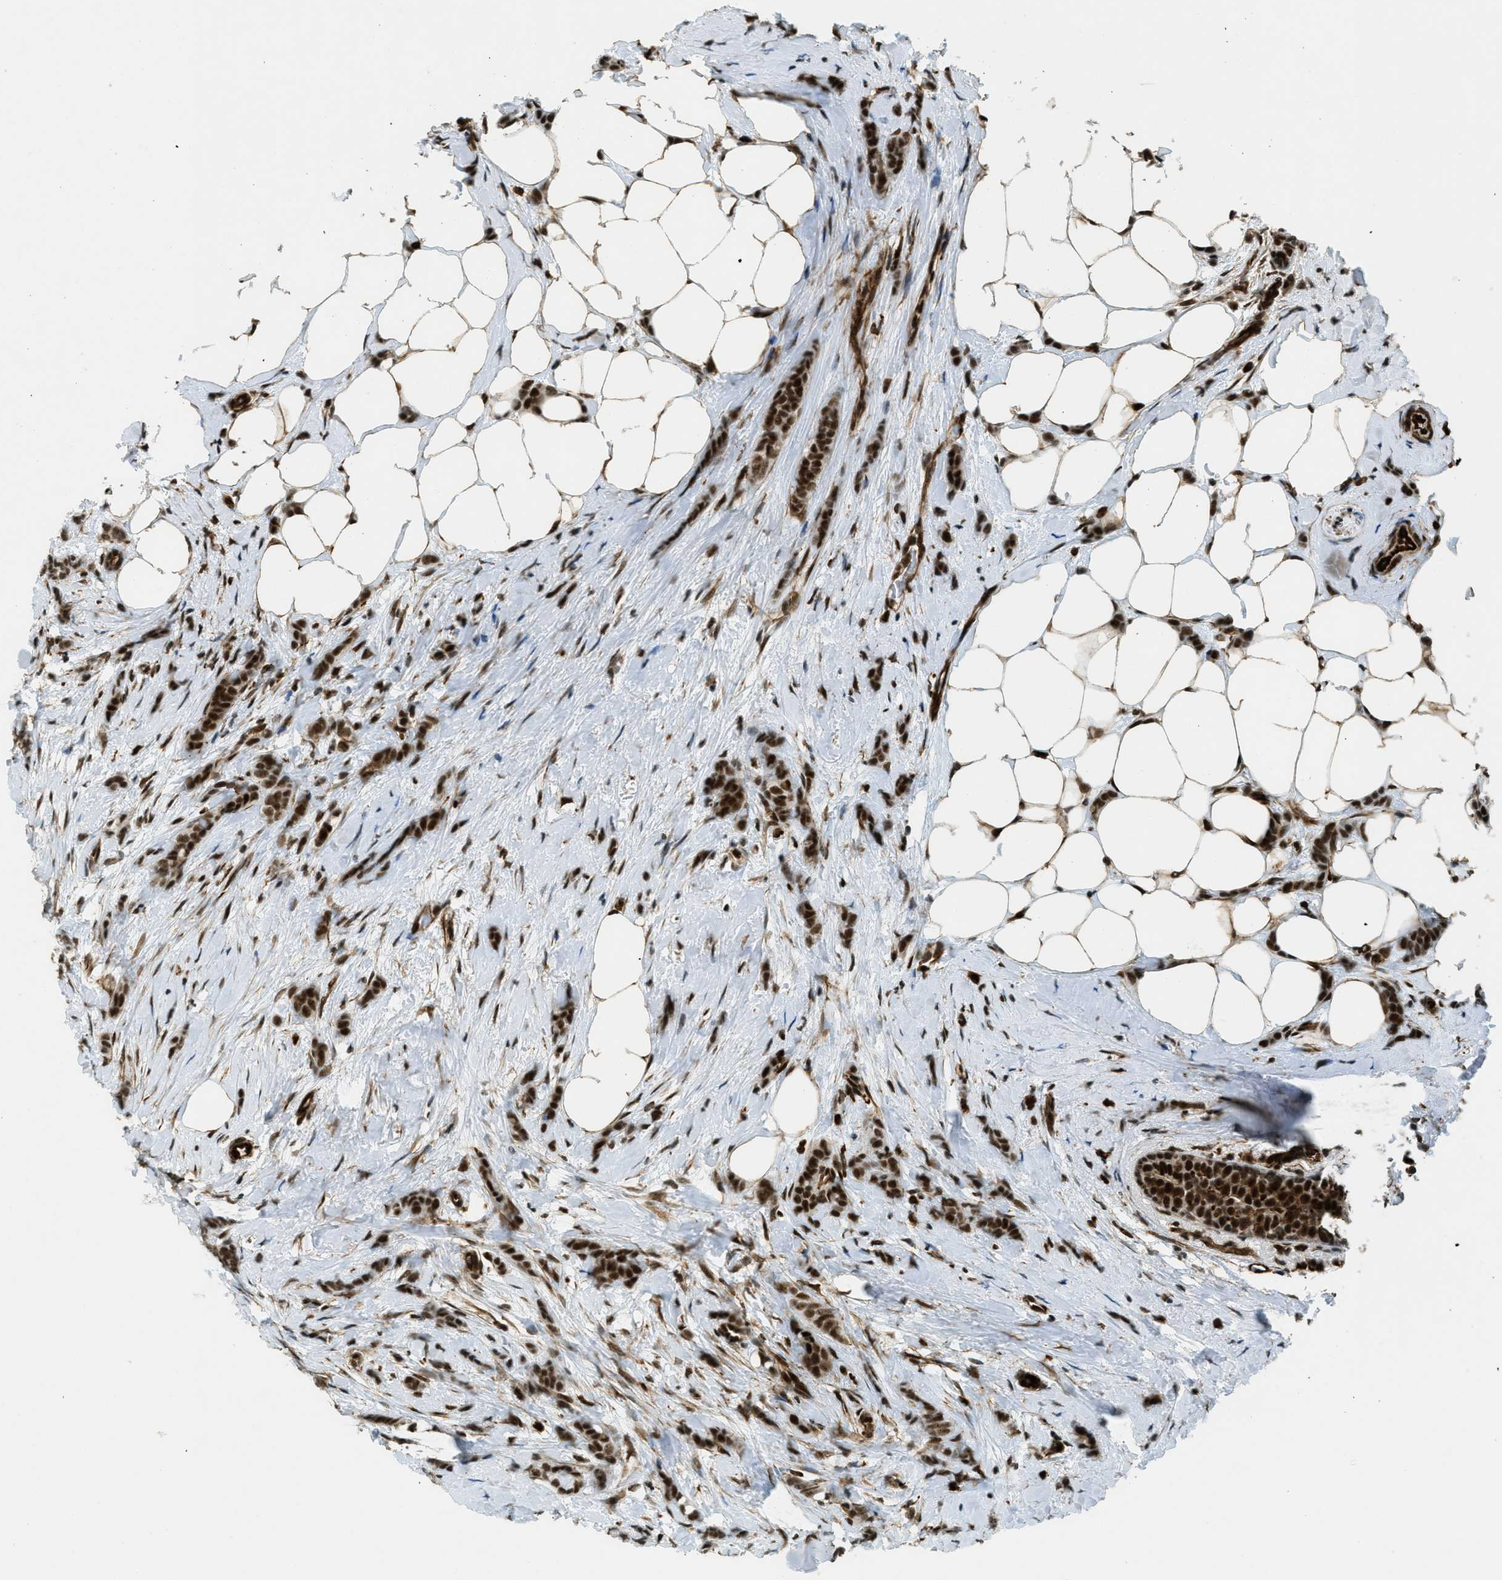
{"staining": {"intensity": "strong", "quantity": ">75%", "location": "cytoplasmic/membranous,nuclear"}, "tissue": "breast cancer", "cell_type": "Tumor cells", "image_type": "cancer", "snomed": [{"axis": "morphology", "description": "Lobular carcinoma, in situ"}, {"axis": "morphology", "description": "Lobular carcinoma"}, {"axis": "topography", "description": "Breast"}], "caption": "A brown stain labels strong cytoplasmic/membranous and nuclear expression of a protein in human lobular carcinoma in situ (breast) tumor cells. (IHC, brightfield microscopy, high magnification).", "gene": "ZFR", "patient": {"sex": "female", "age": 41}}